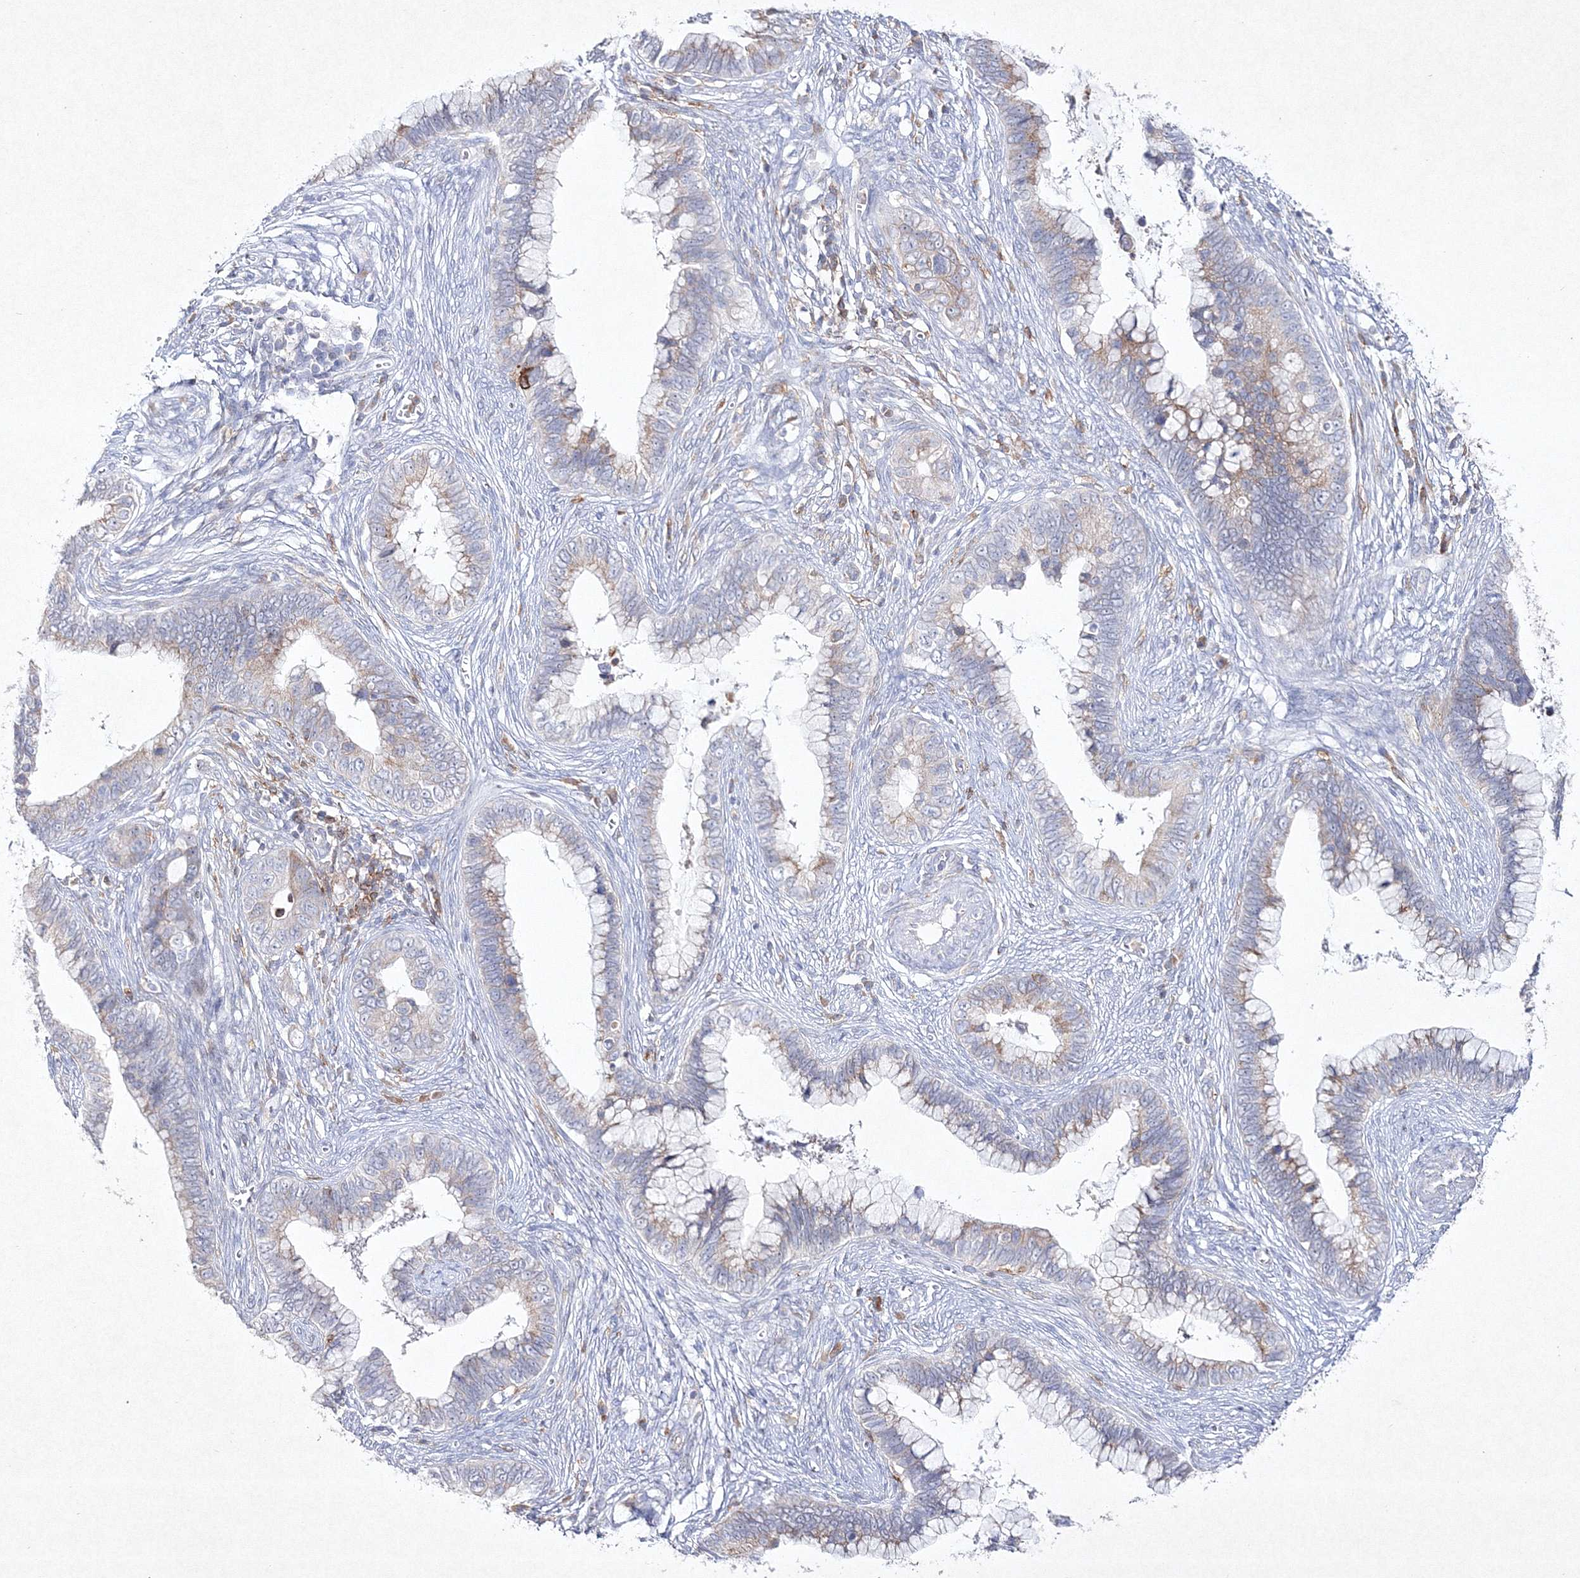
{"staining": {"intensity": "weak", "quantity": "25%-75%", "location": "cytoplasmic/membranous"}, "tissue": "cervical cancer", "cell_type": "Tumor cells", "image_type": "cancer", "snomed": [{"axis": "morphology", "description": "Adenocarcinoma, NOS"}, {"axis": "topography", "description": "Cervix"}], "caption": "Cervical cancer (adenocarcinoma) stained with immunohistochemistry shows weak cytoplasmic/membranous positivity in about 25%-75% of tumor cells.", "gene": "HCST", "patient": {"sex": "female", "age": 44}}